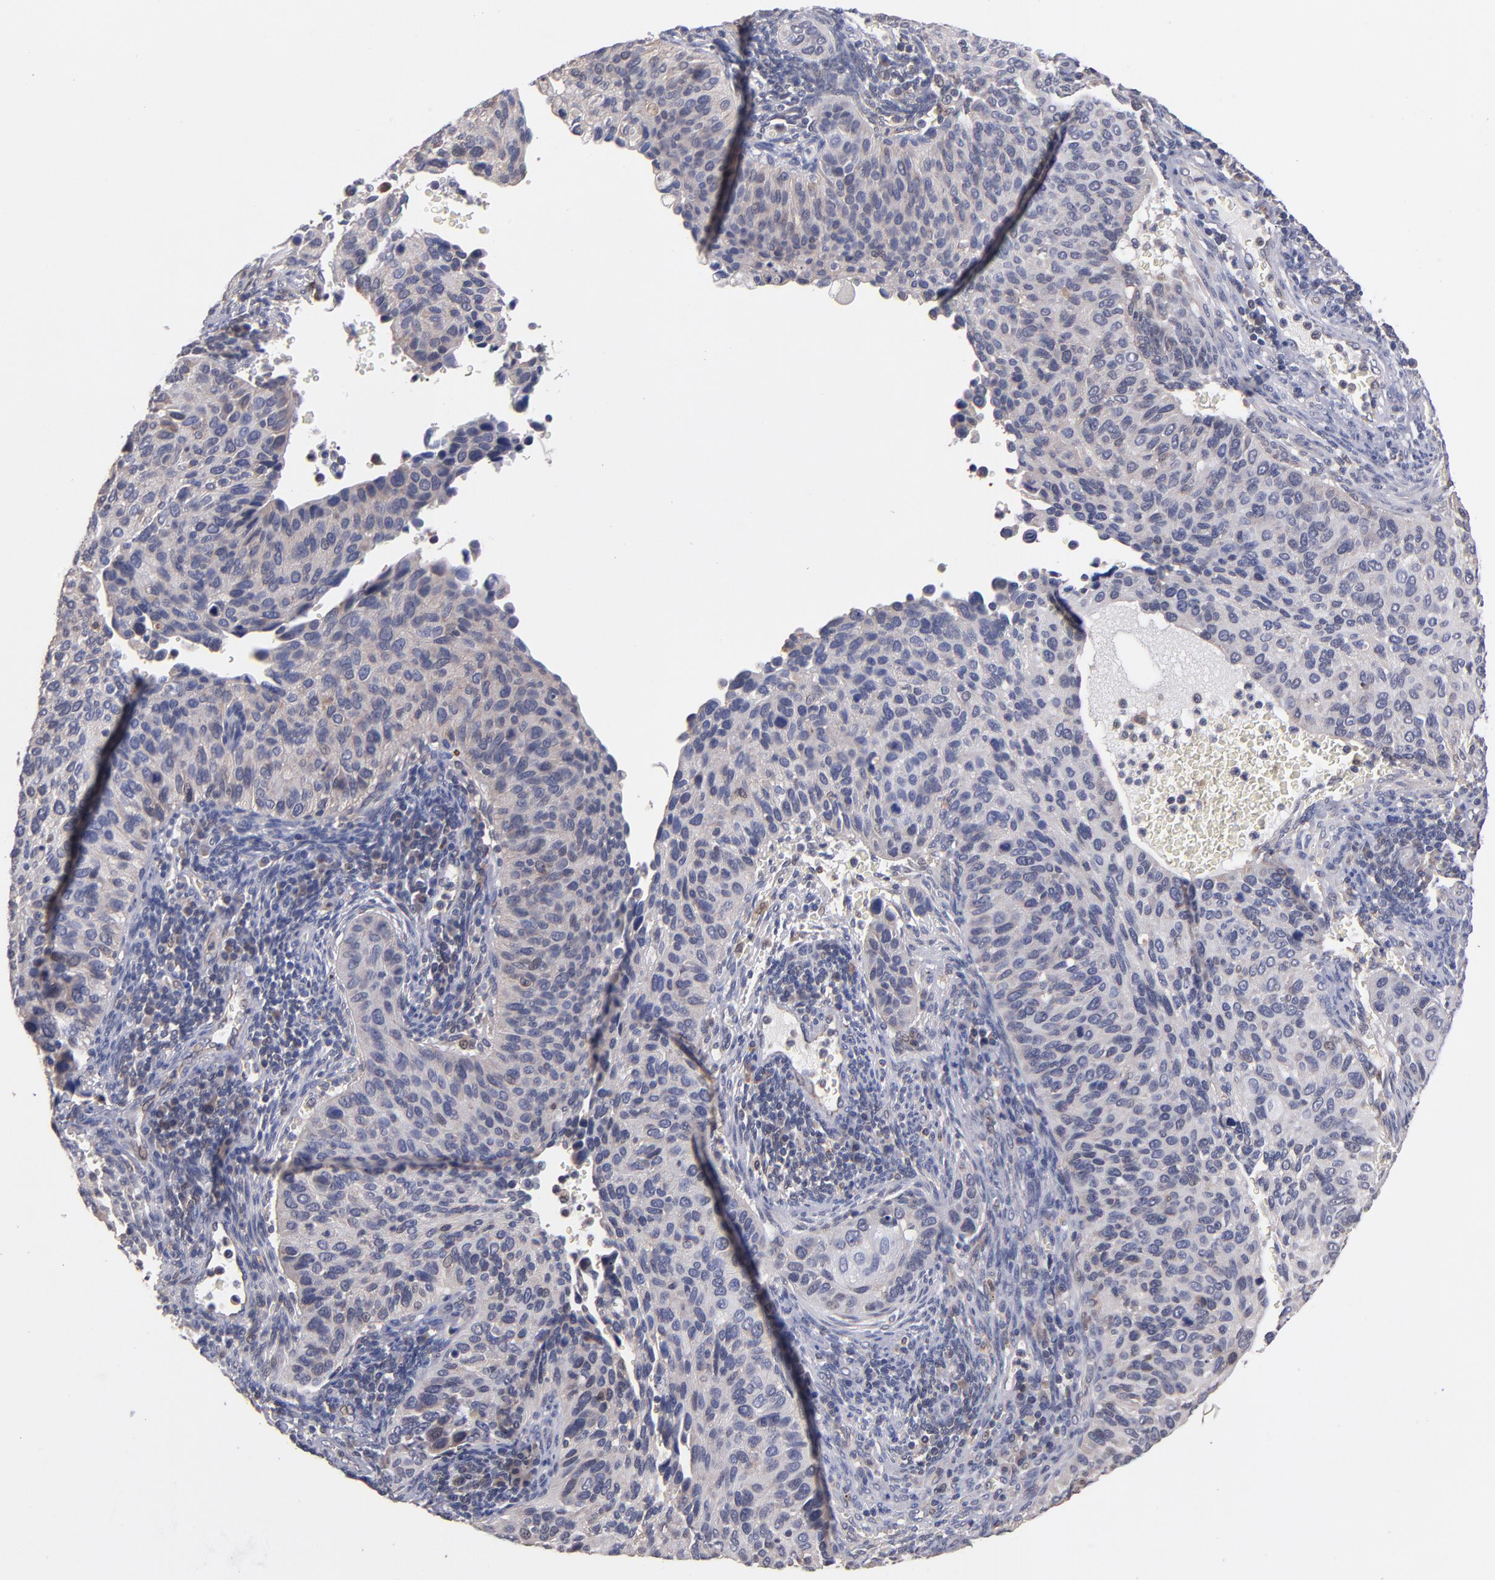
{"staining": {"intensity": "negative", "quantity": "none", "location": "none"}, "tissue": "cervical cancer", "cell_type": "Tumor cells", "image_type": "cancer", "snomed": [{"axis": "morphology", "description": "Adenocarcinoma, NOS"}, {"axis": "topography", "description": "Cervix"}], "caption": "A histopathology image of cervical cancer (adenocarcinoma) stained for a protein displays no brown staining in tumor cells.", "gene": "GMFG", "patient": {"sex": "female", "age": 29}}